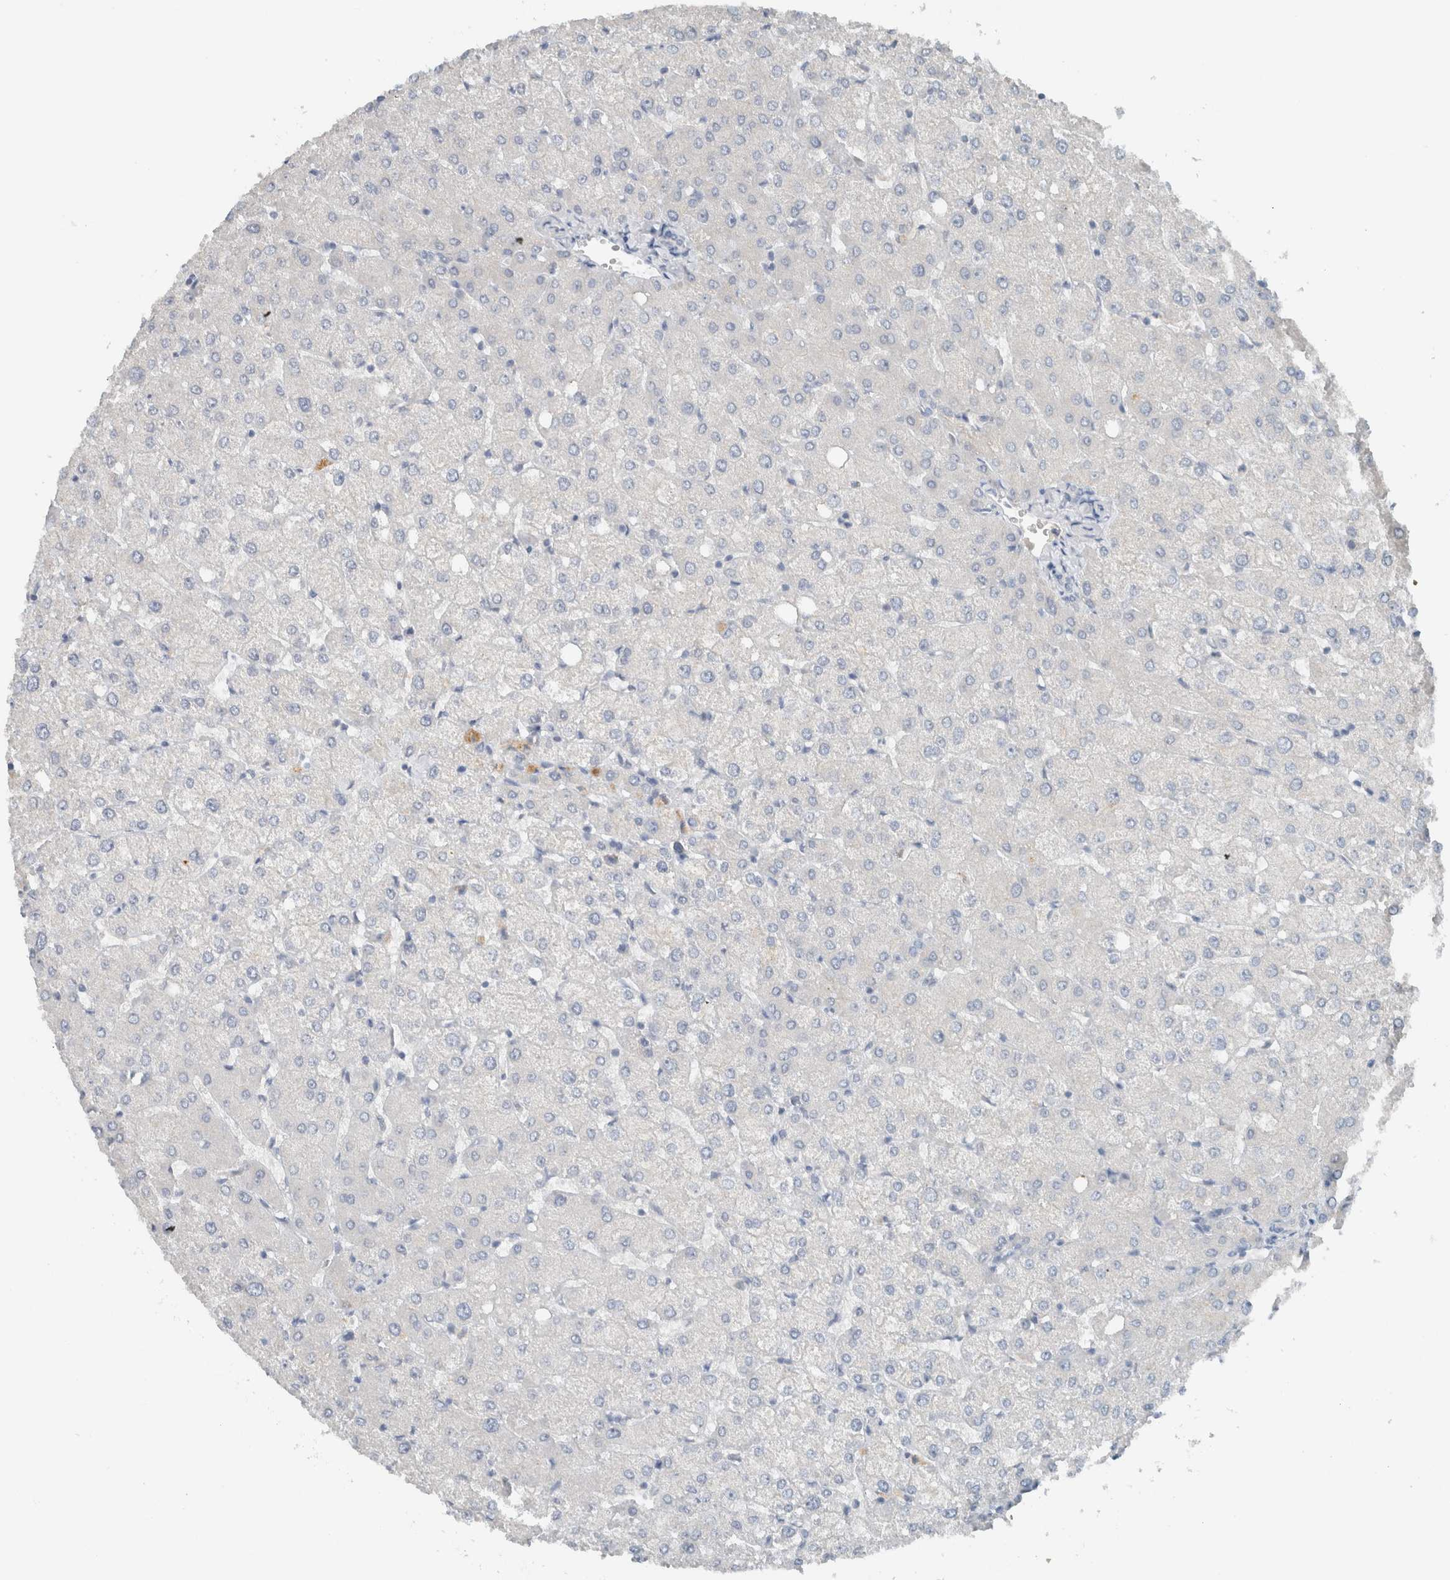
{"staining": {"intensity": "negative", "quantity": "none", "location": "none"}, "tissue": "liver", "cell_type": "Cholangiocytes", "image_type": "normal", "snomed": [{"axis": "morphology", "description": "Normal tissue, NOS"}, {"axis": "topography", "description": "Liver"}], "caption": "Immunohistochemical staining of benign liver shows no significant positivity in cholangiocytes.", "gene": "DUOX1", "patient": {"sex": "female", "age": 54}}